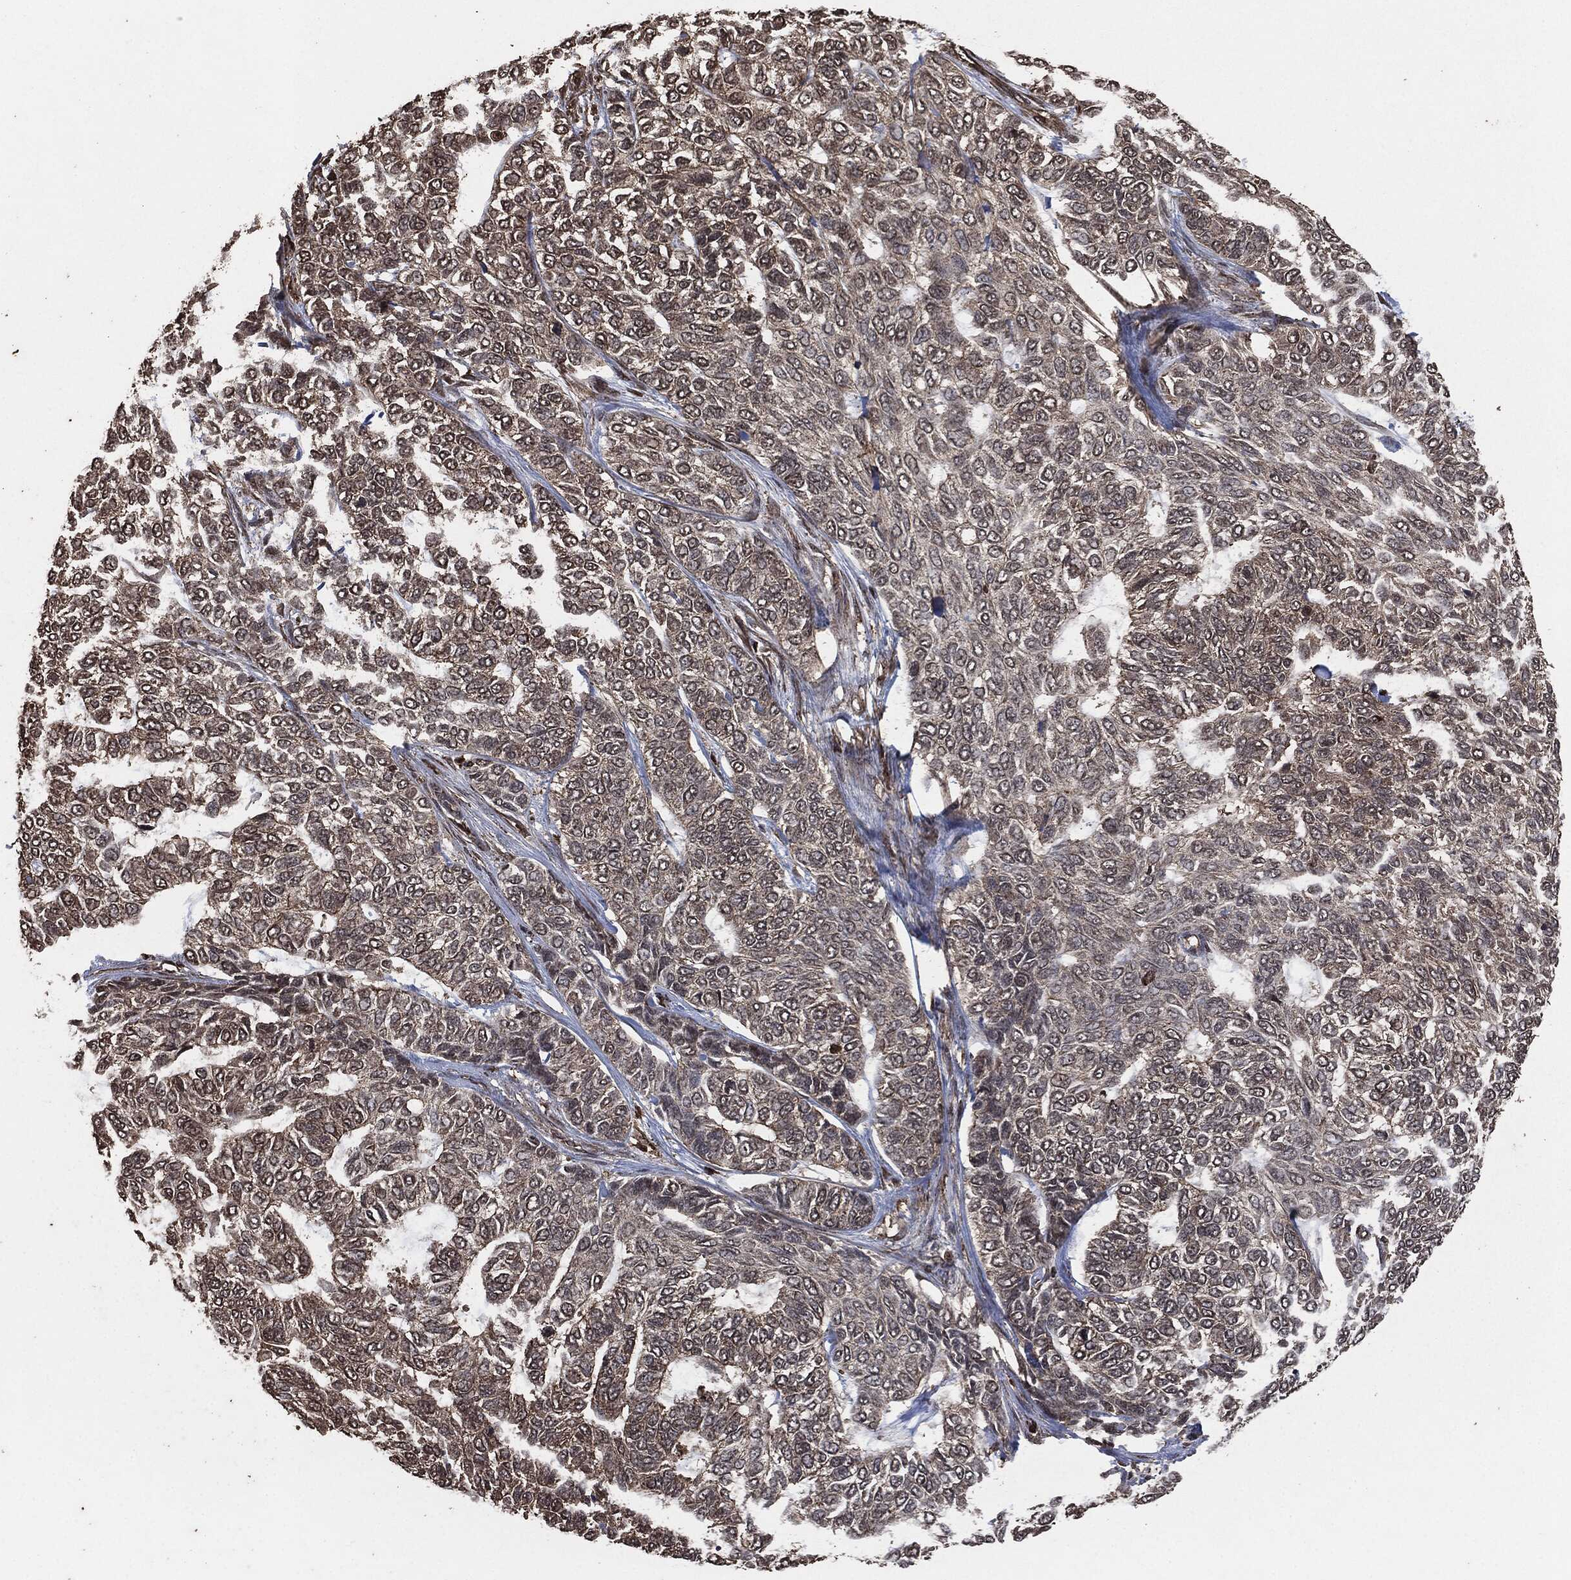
{"staining": {"intensity": "negative", "quantity": "none", "location": "none"}, "tissue": "skin cancer", "cell_type": "Tumor cells", "image_type": "cancer", "snomed": [{"axis": "morphology", "description": "Basal cell carcinoma"}, {"axis": "topography", "description": "Skin"}], "caption": "This is an immunohistochemistry image of human basal cell carcinoma (skin). There is no staining in tumor cells.", "gene": "EGFR", "patient": {"sex": "female", "age": 65}}